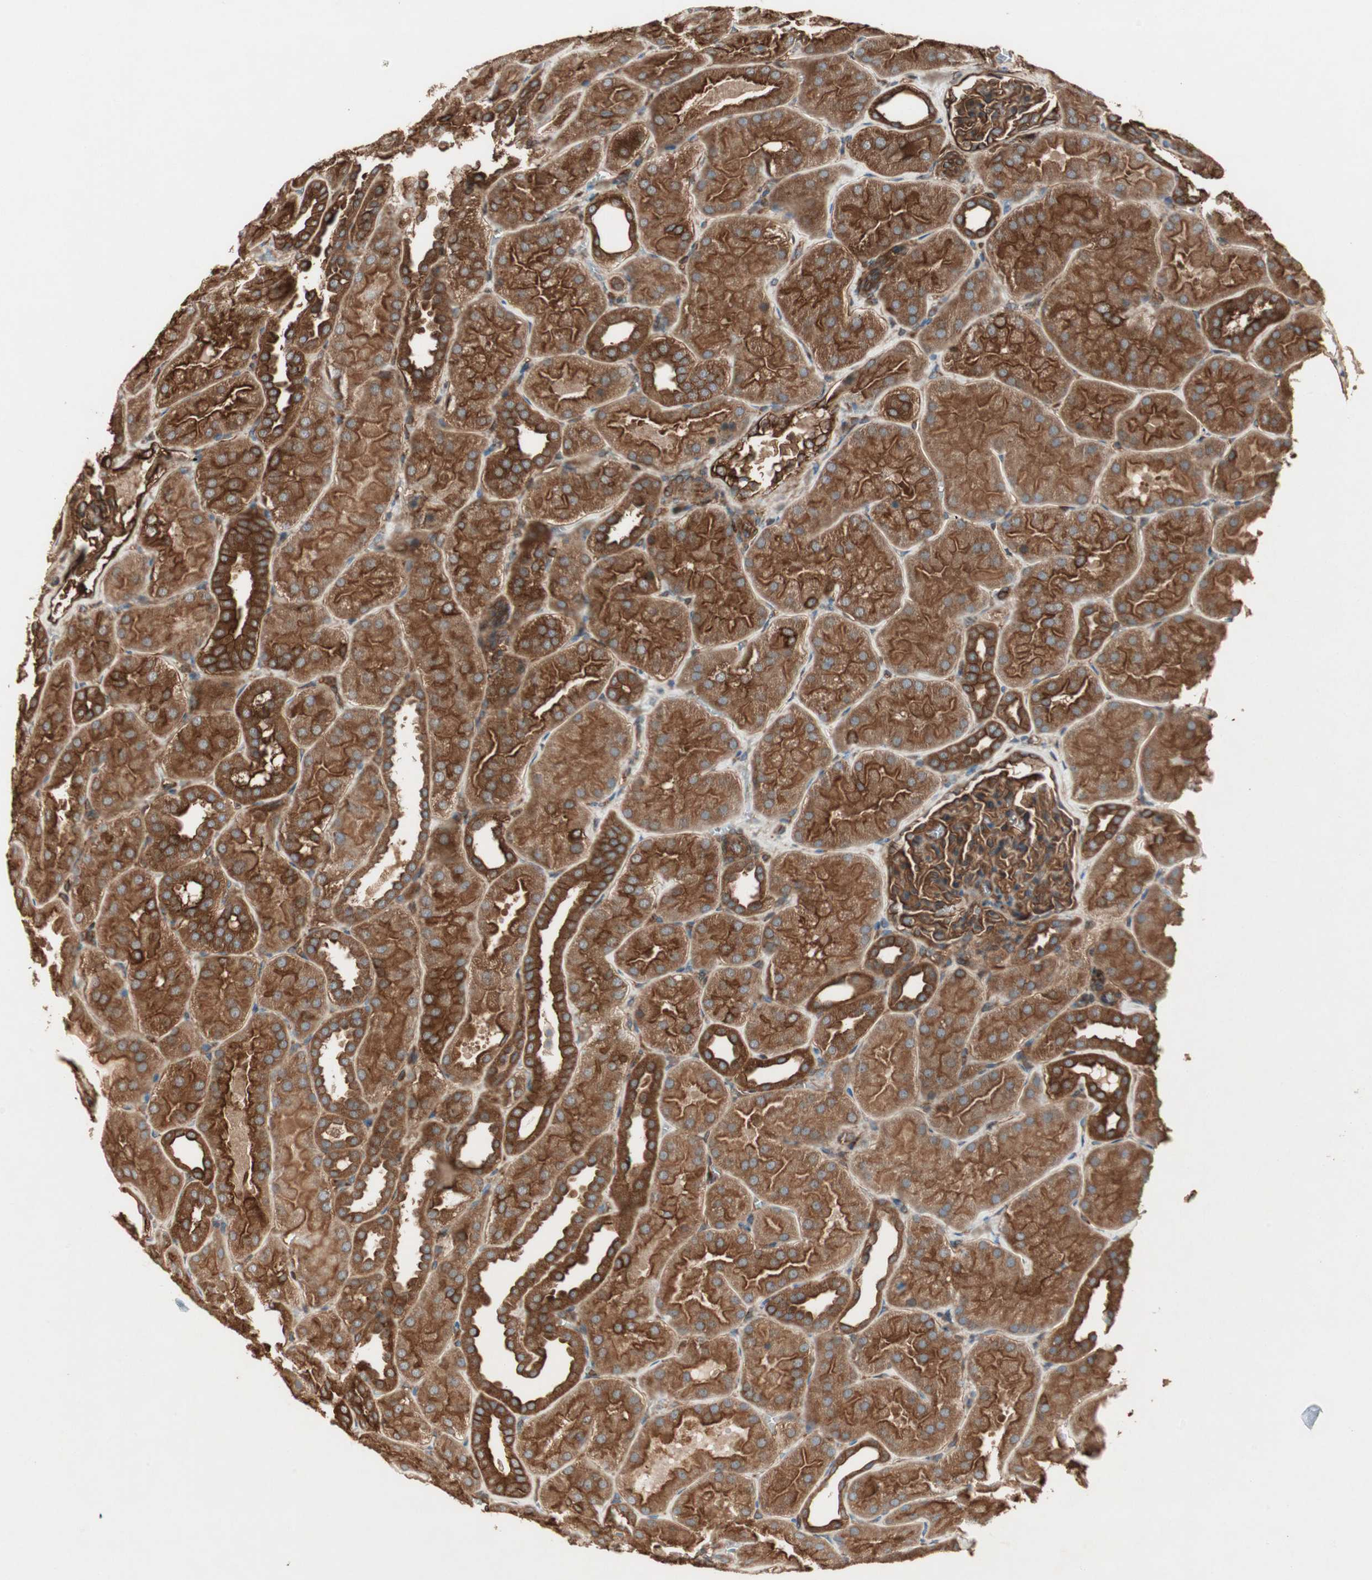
{"staining": {"intensity": "strong", "quantity": ">75%", "location": "cytoplasmic/membranous"}, "tissue": "kidney", "cell_type": "Cells in glomeruli", "image_type": "normal", "snomed": [{"axis": "morphology", "description": "Normal tissue, NOS"}, {"axis": "topography", "description": "Kidney"}], "caption": "Normal kidney demonstrates strong cytoplasmic/membranous staining in approximately >75% of cells in glomeruli The protein of interest is shown in brown color, while the nuclei are stained blue..", "gene": "TCP11L1", "patient": {"sex": "male", "age": 28}}